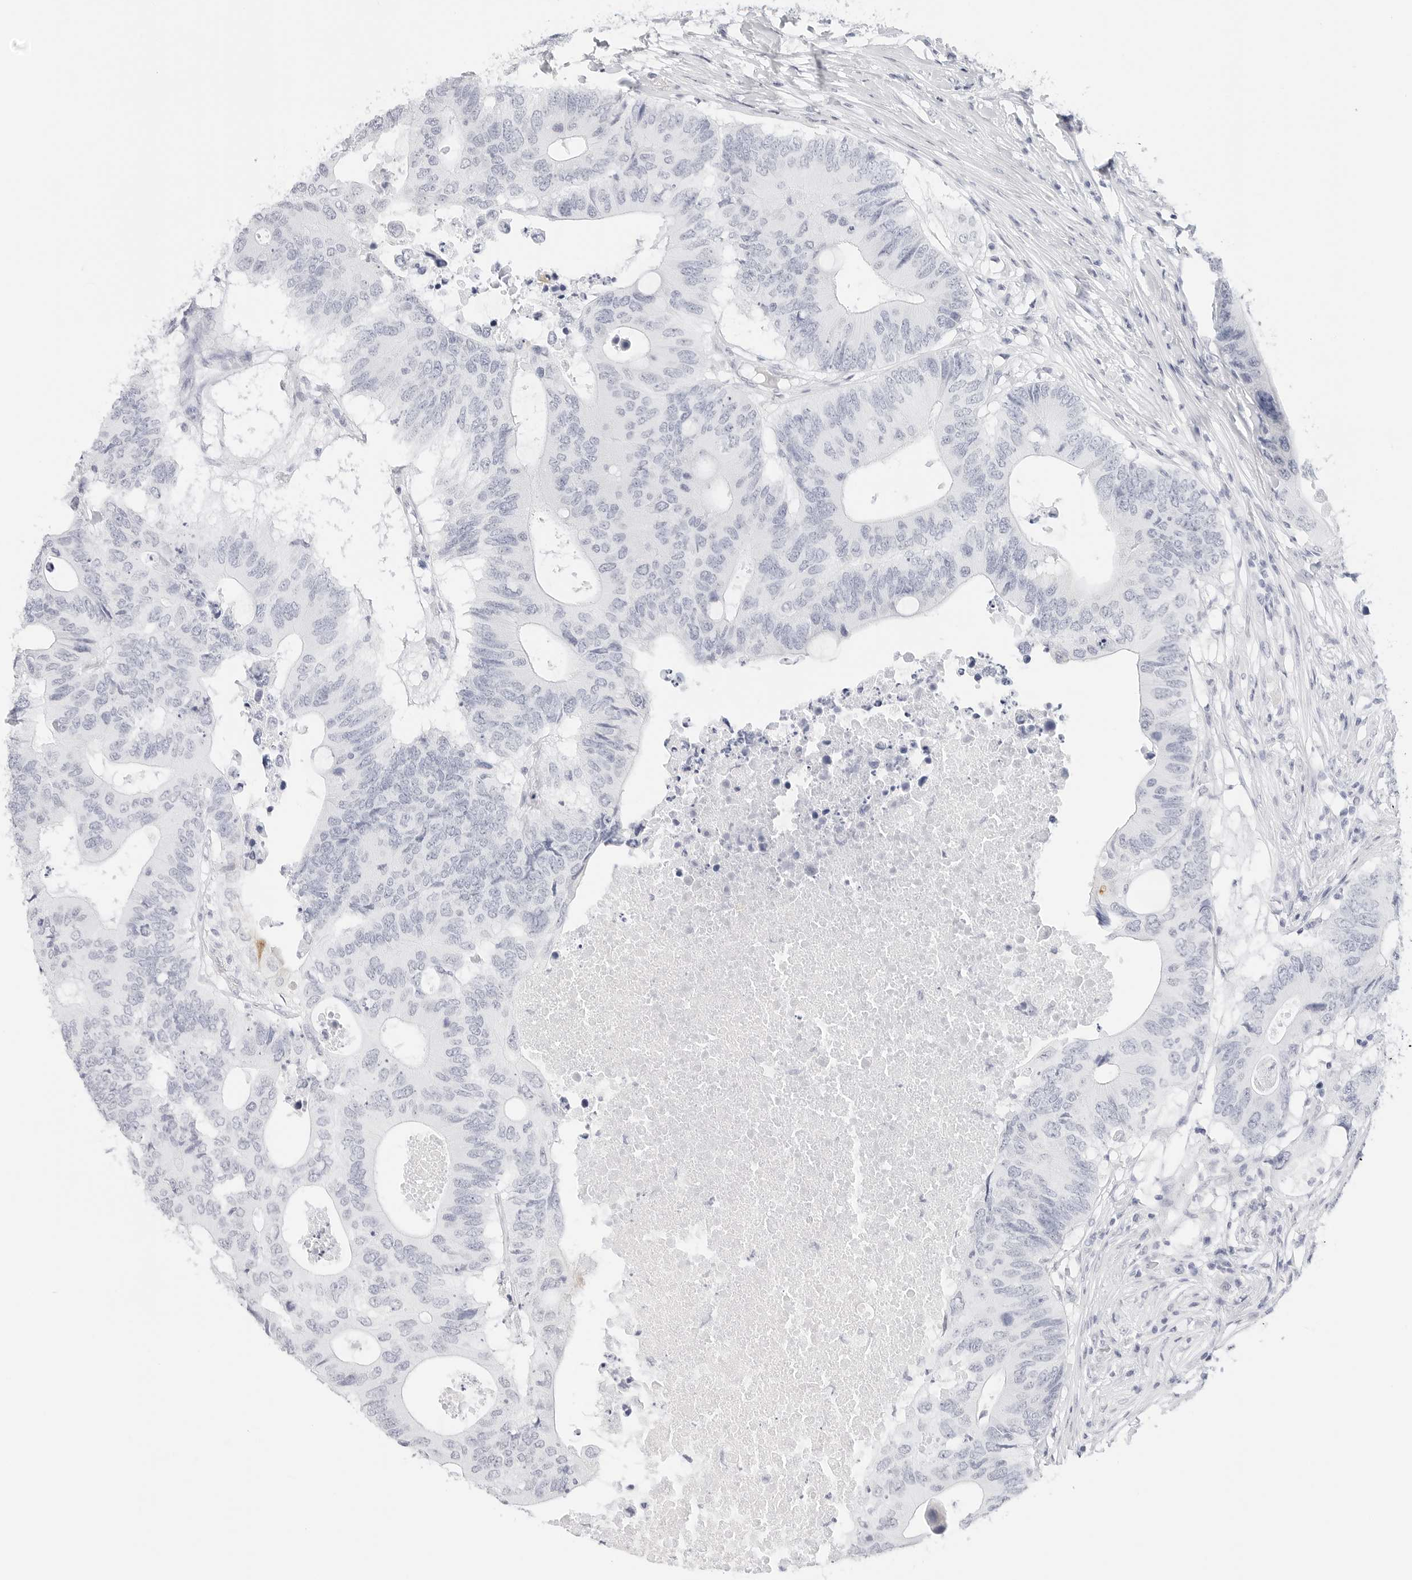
{"staining": {"intensity": "negative", "quantity": "none", "location": "none"}, "tissue": "colorectal cancer", "cell_type": "Tumor cells", "image_type": "cancer", "snomed": [{"axis": "morphology", "description": "Adenocarcinoma, NOS"}, {"axis": "topography", "description": "Colon"}], "caption": "Colorectal cancer (adenocarcinoma) stained for a protein using IHC exhibits no staining tumor cells.", "gene": "TFF2", "patient": {"sex": "male", "age": 71}}